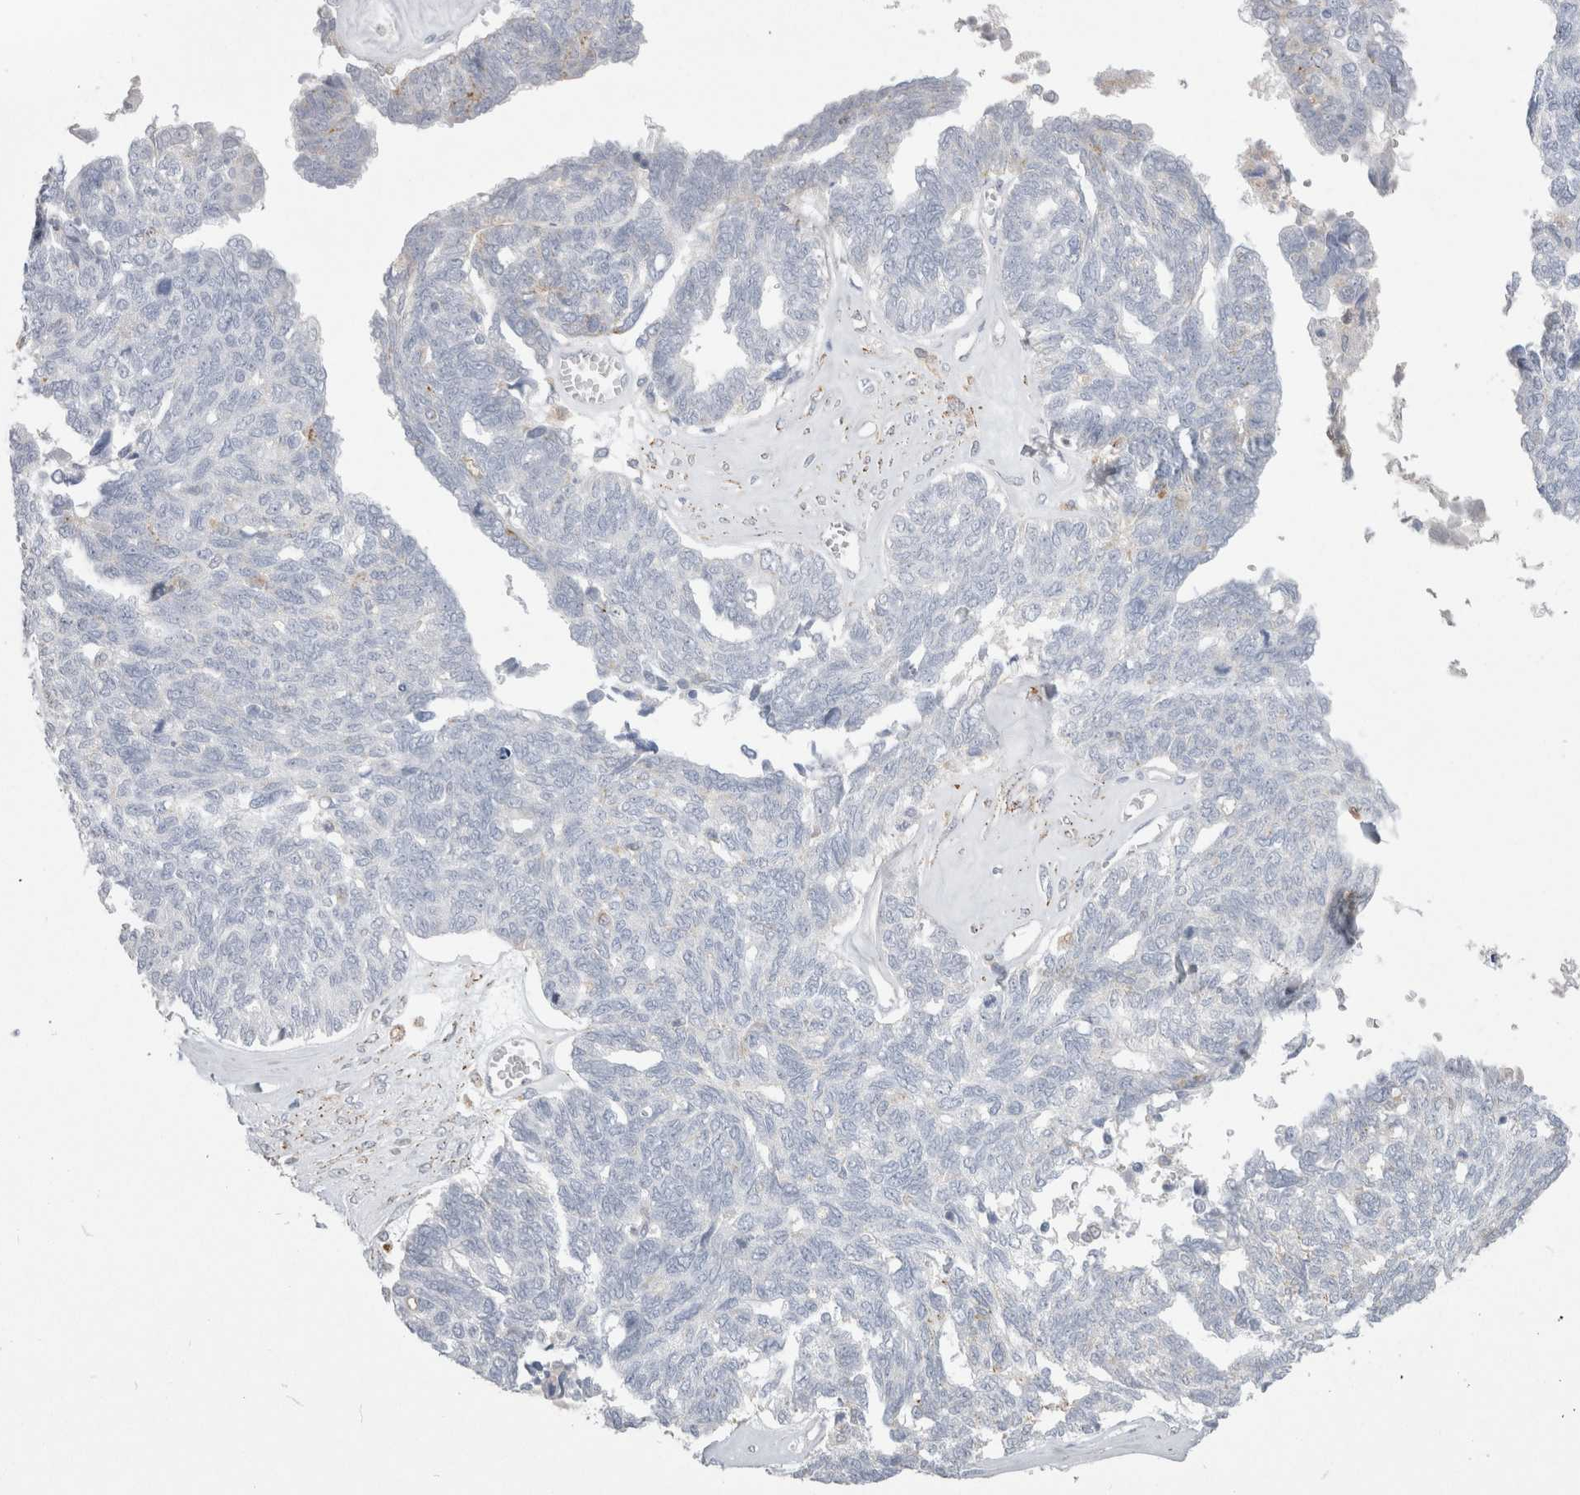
{"staining": {"intensity": "negative", "quantity": "none", "location": "none"}, "tissue": "ovarian cancer", "cell_type": "Tumor cells", "image_type": "cancer", "snomed": [{"axis": "morphology", "description": "Cystadenocarcinoma, serous, NOS"}, {"axis": "topography", "description": "Ovary"}], "caption": "Histopathology image shows no protein staining in tumor cells of ovarian cancer (serous cystadenocarcinoma) tissue.", "gene": "EPDR1", "patient": {"sex": "female", "age": 79}}